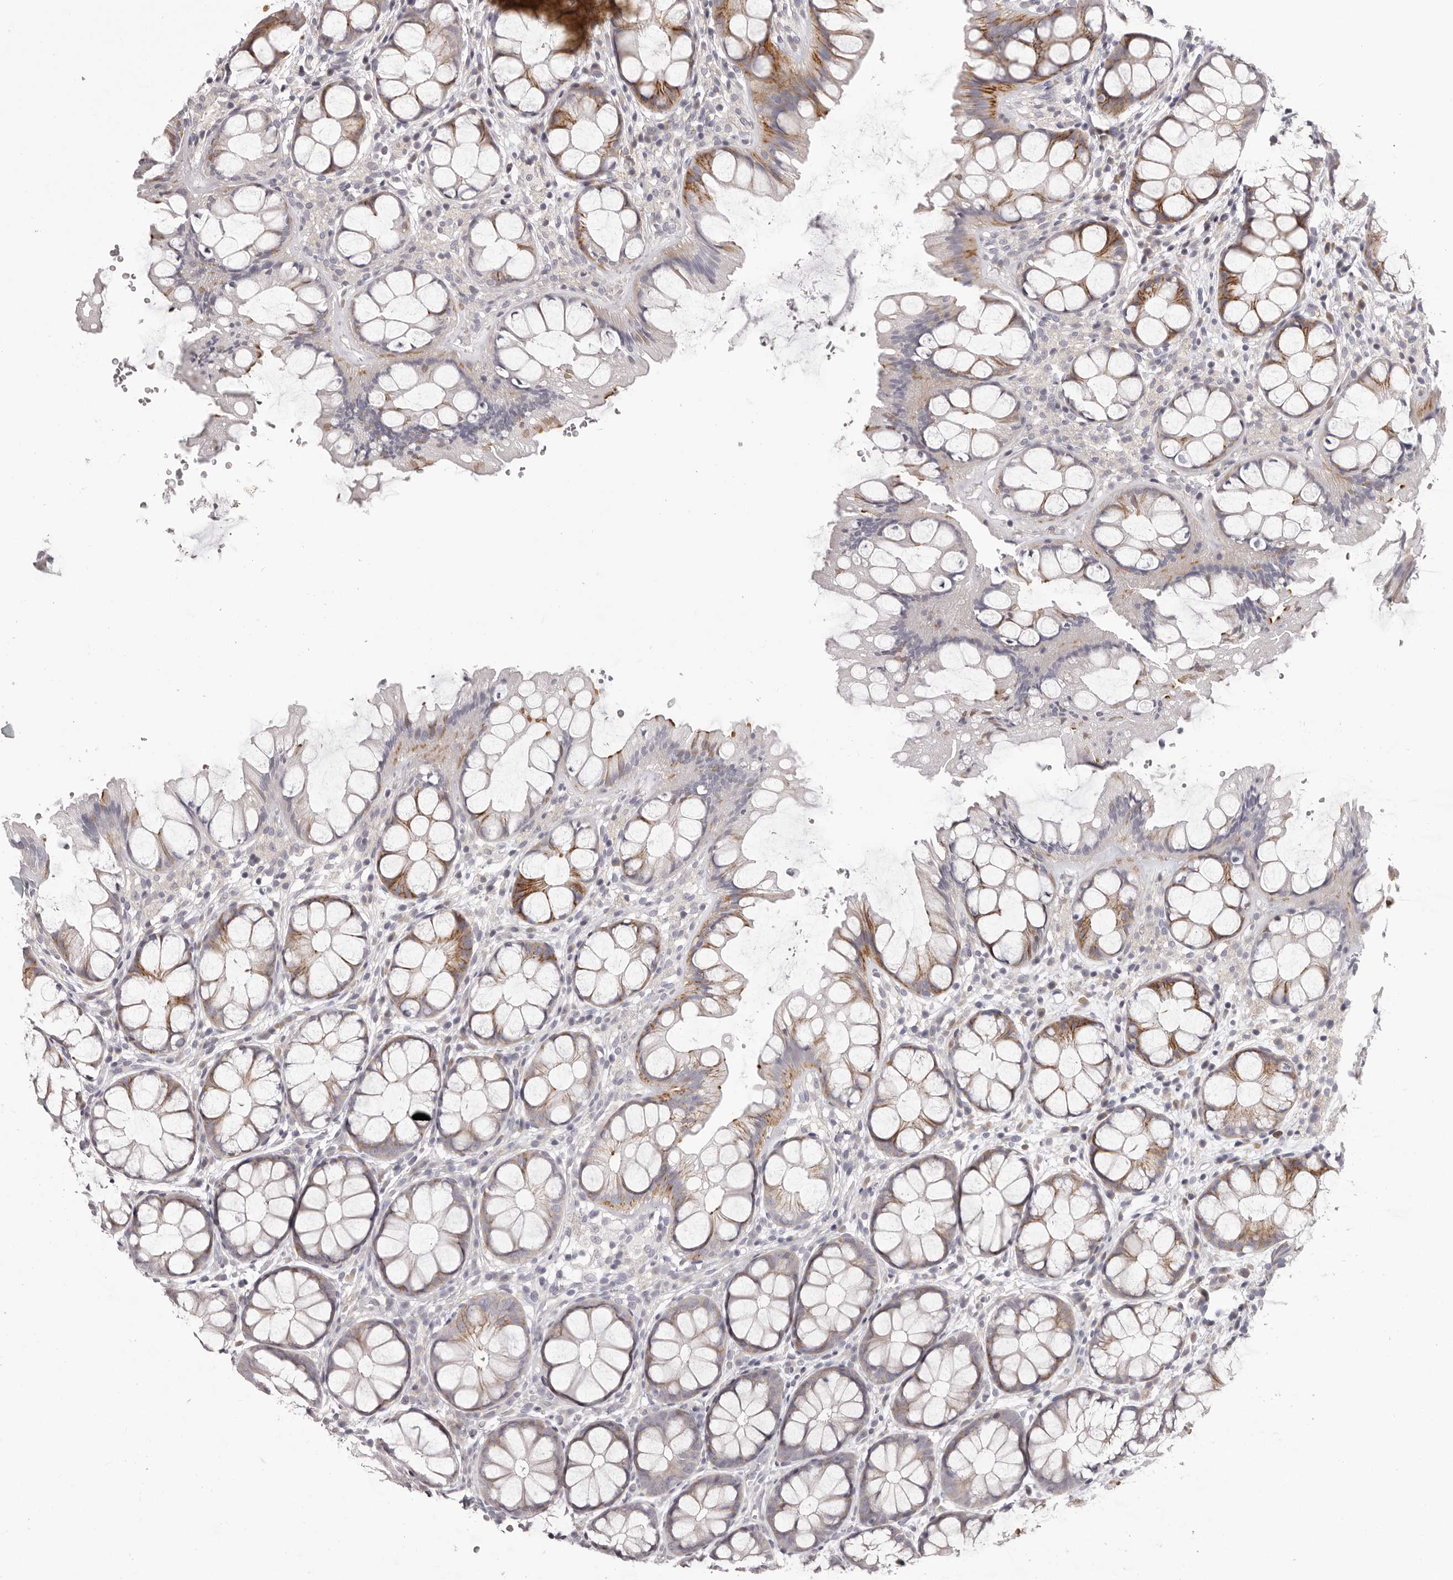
{"staining": {"intensity": "weak", "quantity": "<25%", "location": "cytoplasmic/membranous"}, "tissue": "colon", "cell_type": "Endothelial cells", "image_type": "normal", "snomed": [{"axis": "morphology", "description": "Normal tissue, NOS"}, {"axis": "topography", "description": "Colon"}], "caption": "High power microscopy micrograph of an immunohistochemistry histopathology image of unremarkable colon, revealing no significant staining in endothelial cells.", "gene": "OTUD3", "patient": {"sex": "male", "age": 47}}